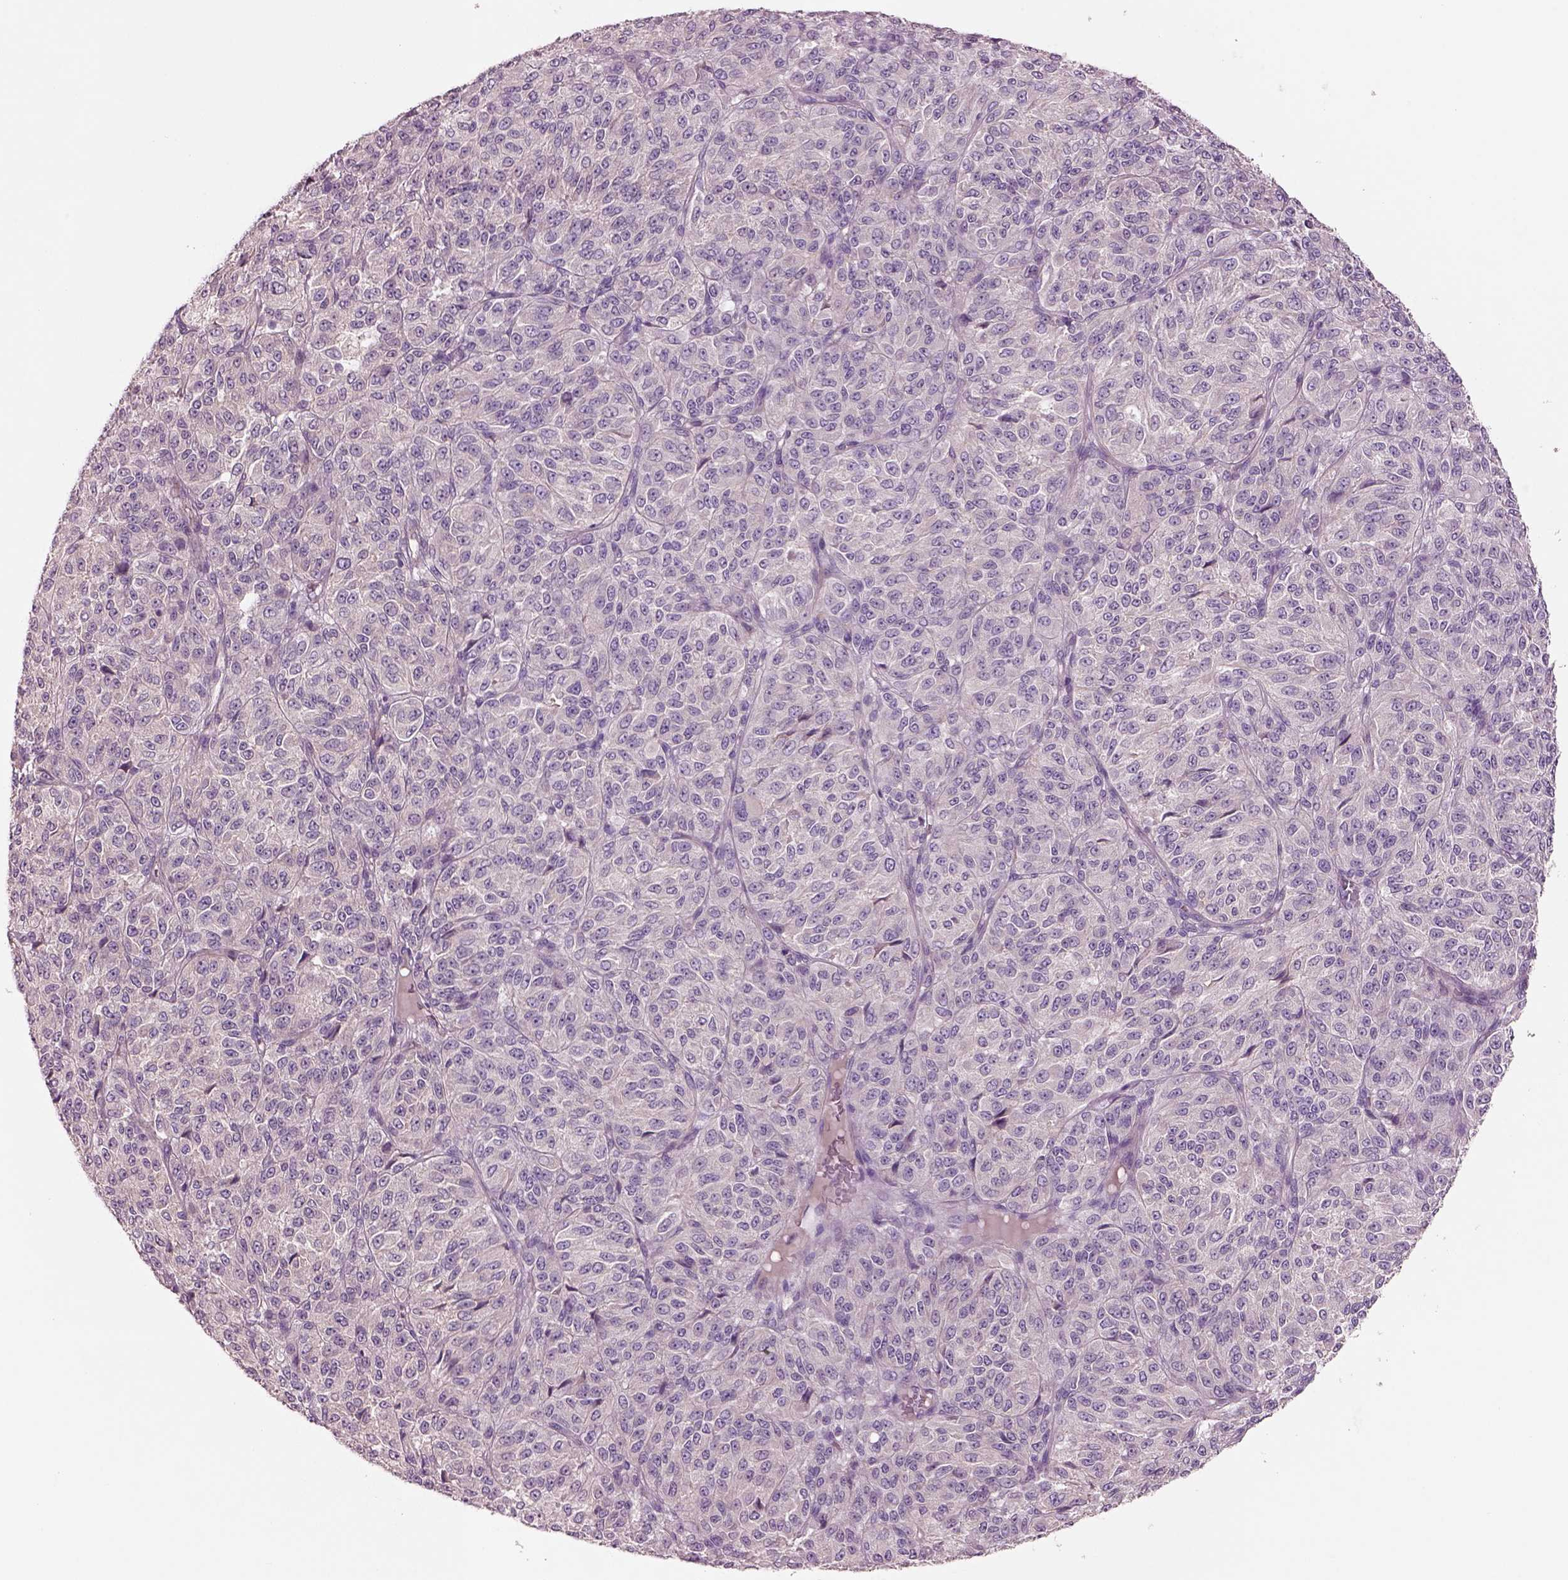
{"staining": {"intensity": "negative", "quantity": "none", "location": "none"}, "tissue": "melanoma", "cell_type": "Tumor cells", "image_type": "cancer", "snomed": [{"axis": "morphology", "description": "Malignant melanoma, Metastatic site"}, {"axis": "topography", "description": "Brain"}], "caption": "Immunohistochemistry image of neoplastic tissue: malignant melanoma (metastatic site) stained with DAB (3,3'-diaminobenzidine) shows no significant protein positivity in tumor cells.", "gene": "DUOXA2", "patient": {"sex": "female", "age": 56}}